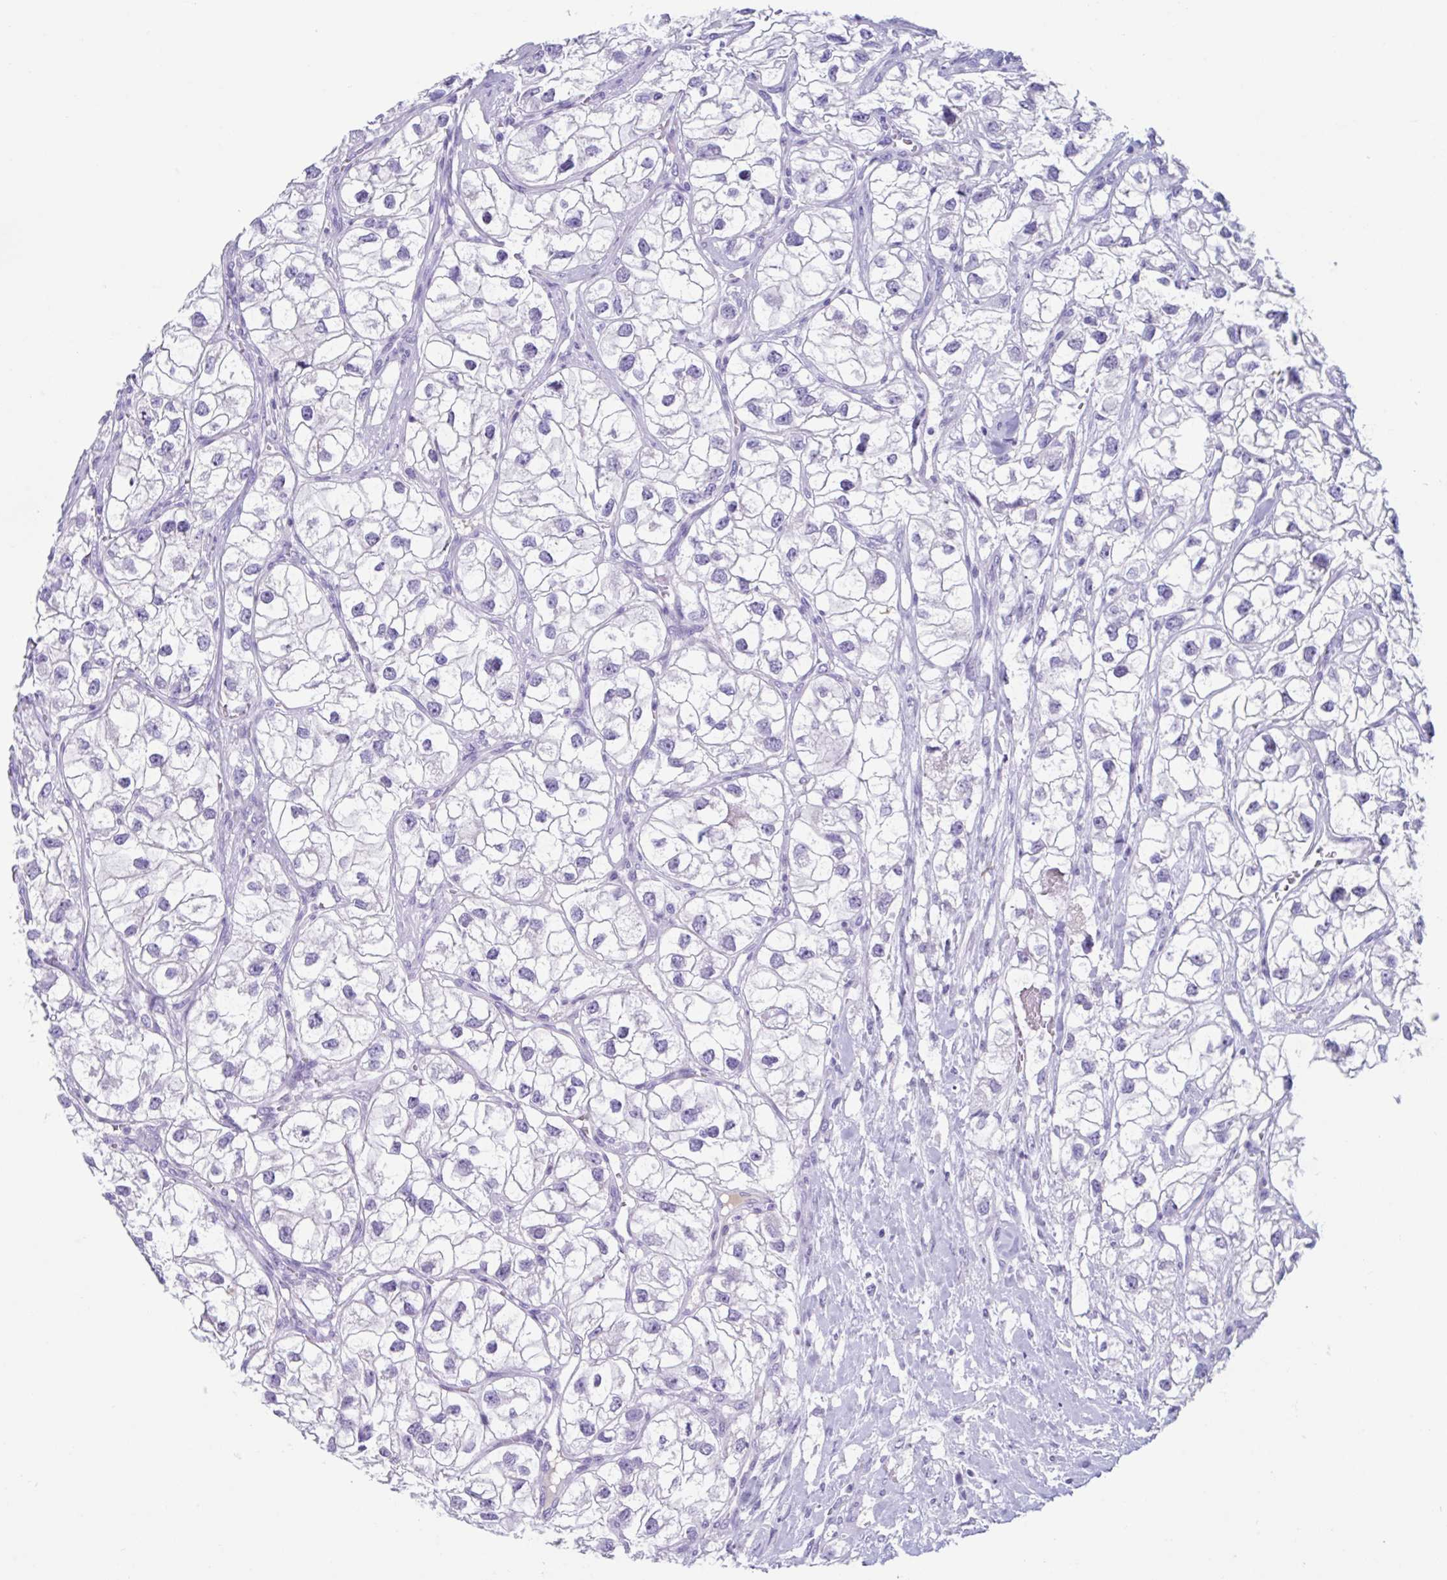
{"staining": {"intensity": "negative", "quantity": "none", "location": "none"}, "tissue": "renal cancer", "cell_type": "Tumor cells", "image_type": "cancer", "snomed": [{"axis": "morphology", "description": "Adenocarcinoma, NOS"}, {"axis": "topography", "description": "Kidney"}], "caption": "There is no significant expression in tumor cells of renal cancer.", "gene": "USP35", "patient": {"sex": "male", "age": 59}}